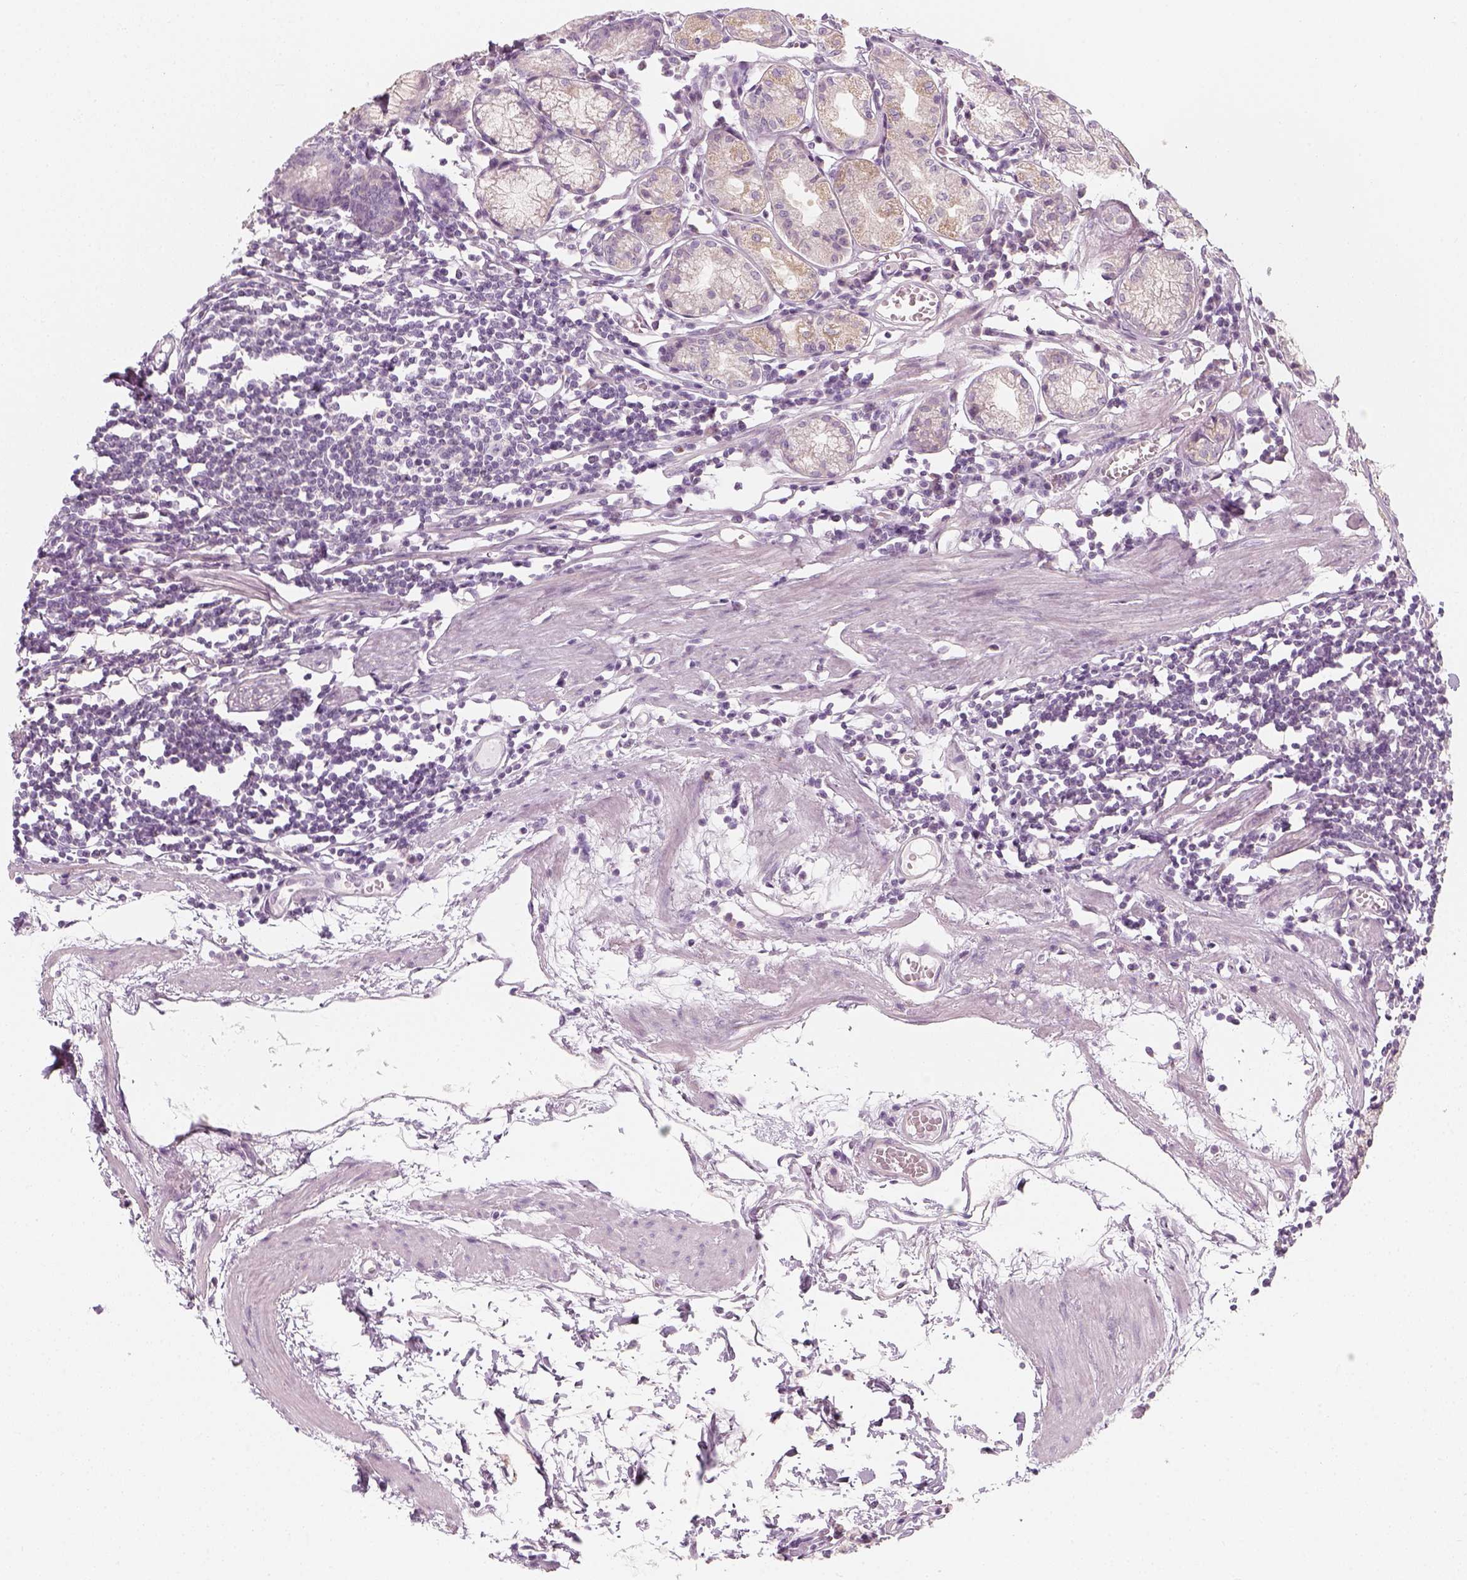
{"staining": {"intensity": "weak", "quantity": "<25%", "location": "cytoplasmic/membranous"}, "tissue": "stomach", "cell_type": "Glandular cells", "image_type": "normal", "snomed": [{"axis": "morphology", "description": "Normal tissue, NOS"}, {"axis": "topography", "description": "Stomach"}], "caption": "The histopathology image exhibits no significant staining in glandular cells of stomach. (DAB immunohistochemistry, high magnification).", "gene": "PRAME", "patient": {"sex": "male", "age": 55}}